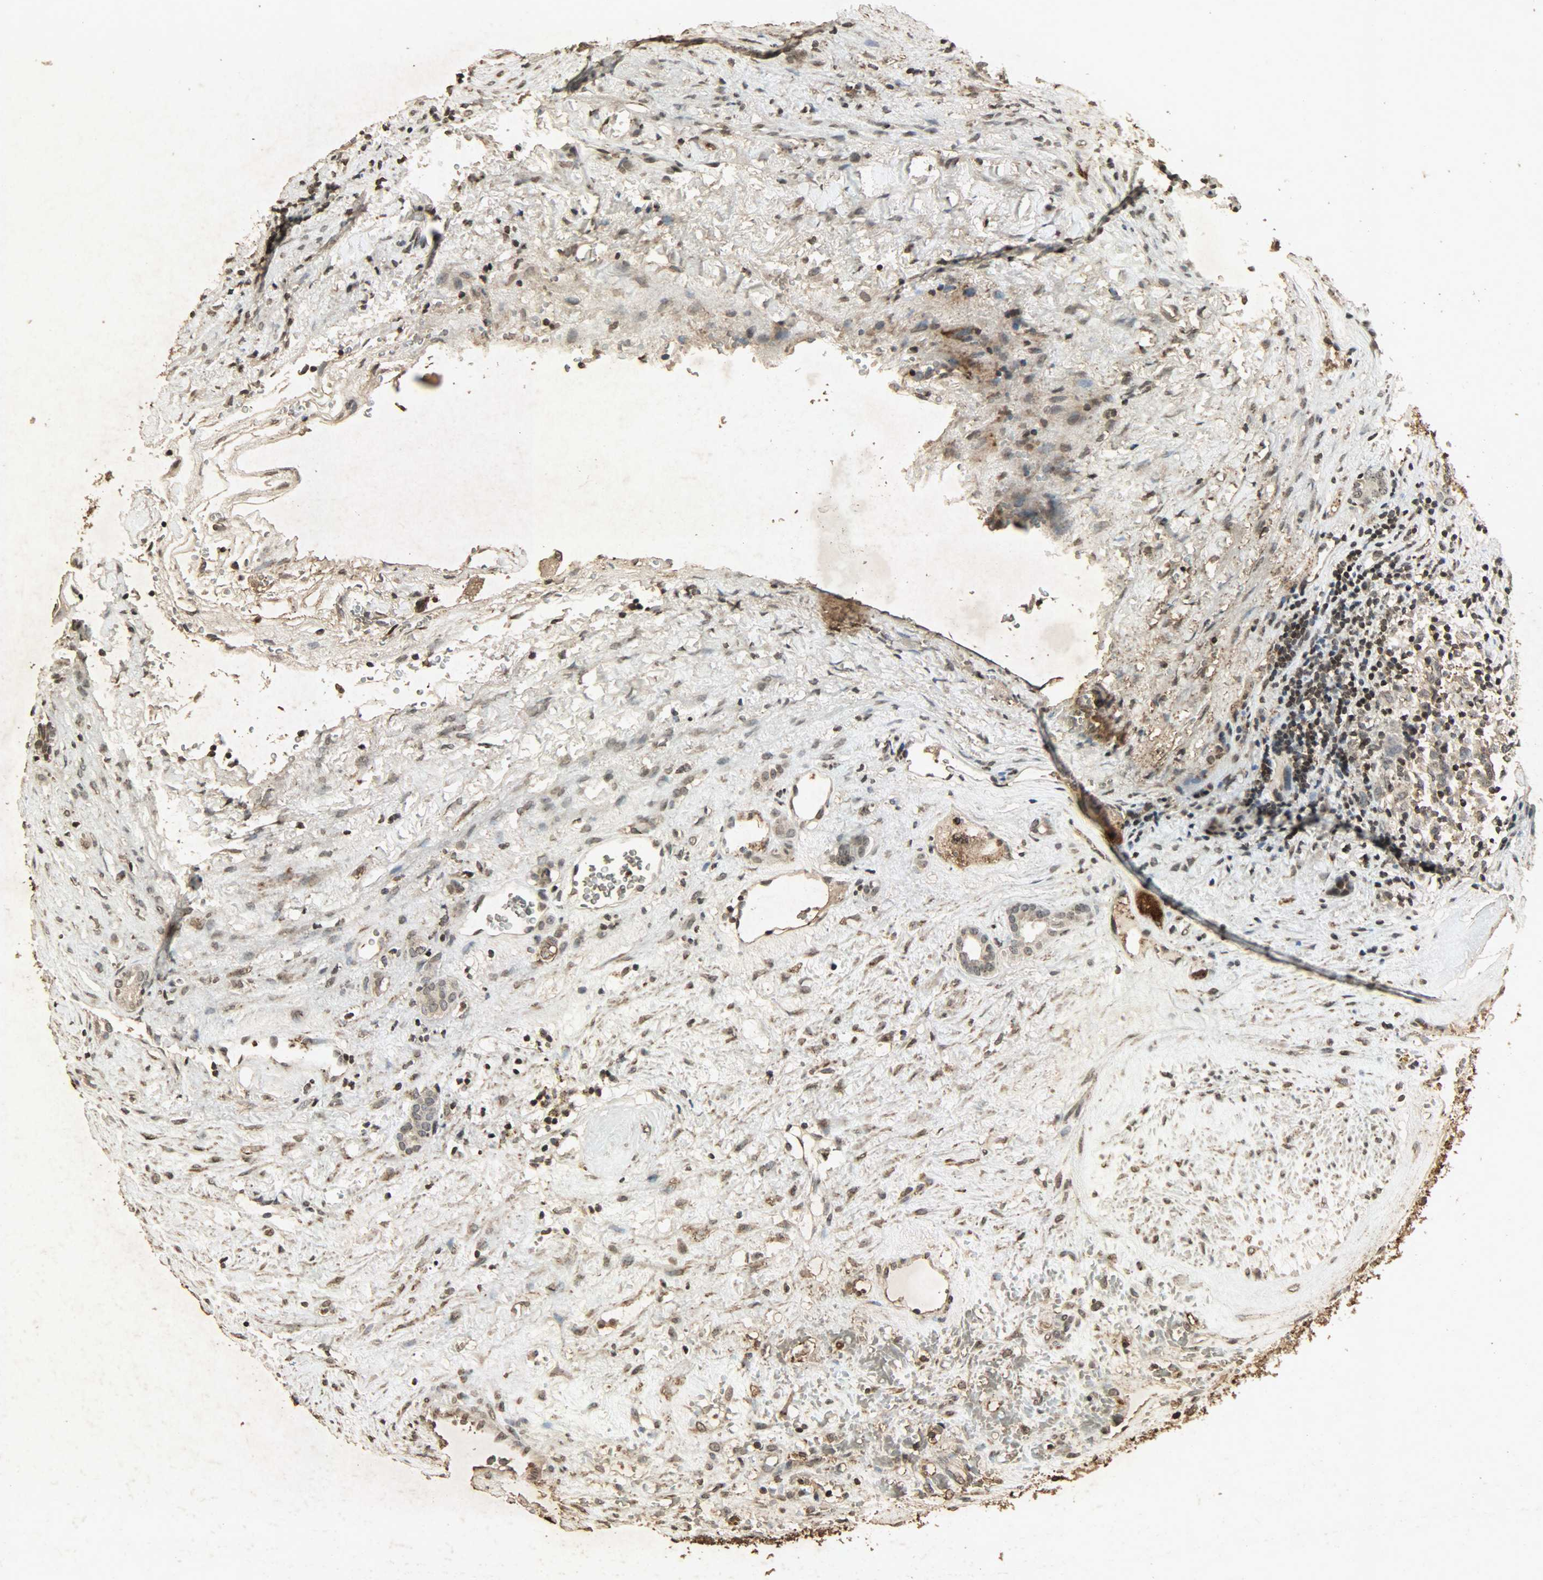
{"staining": {"intensity": "strong", "quantity": "25%-75%", "location": "cytoplasmic/membranous,nuclear"}, "tissue": "renal cancer", "cell_type": "Tumor cells", "image_type": "cancer", "snomed": [{"axis": "morphology", "description": "Adenocarcinoma, NOS"}, {"axis": "topography", "description": "Kidney"}], "caption": "This photomicrograph exhibits immunohistochemistry staining of renal cancer (adenocarcinoma), with high strong cytoplasmic/membranous and nuclear staining in about 25%-75% of tumor cells.", "gene": "PPP3R1", "patient": {"sex": "female", "age": 83}}